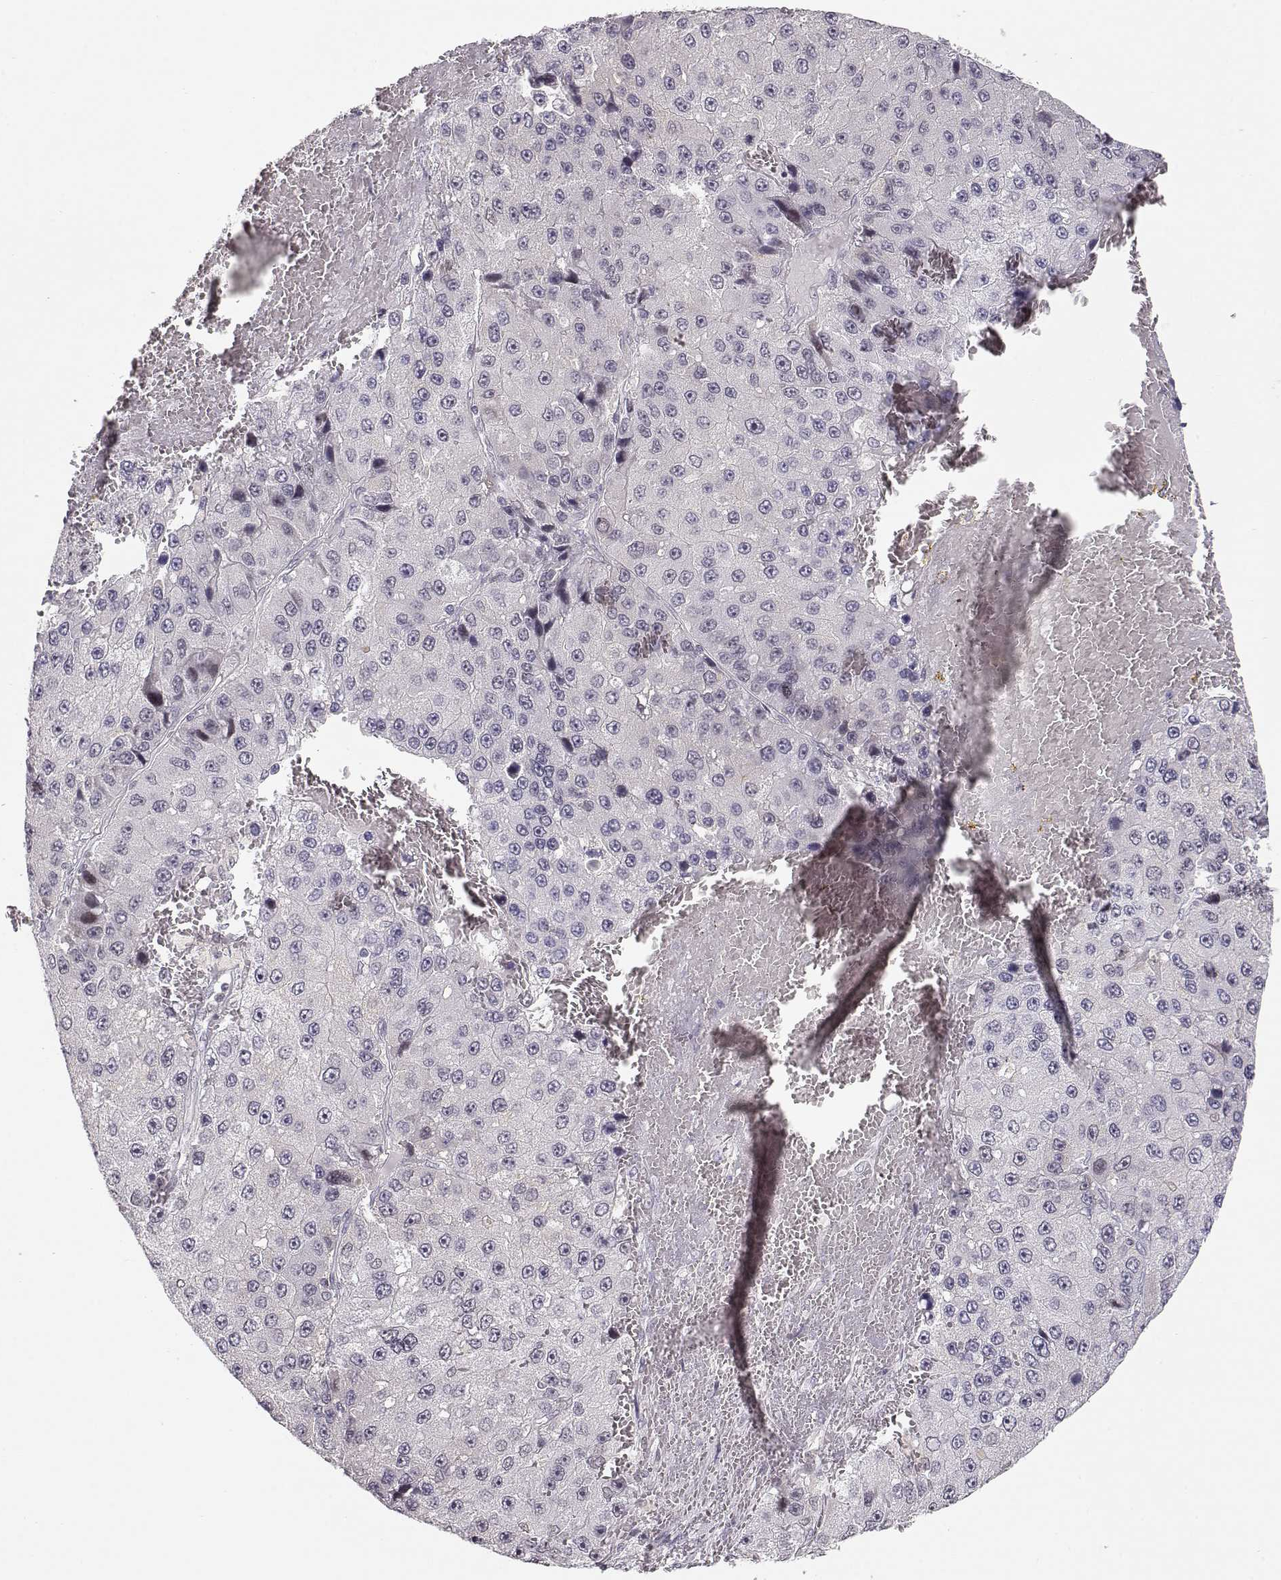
{"staining": {"intensity": "negative", "quantity": "none", "location": "none"}, "tissue": "liver cancer", "cell_type": "Tumor cells", "image_type": "cancer", "snomed": [{"axis": "morphology", "description": "Carcinoma, Hepatocellular, NOS"}, {"axis": "topography", "description": "Liver"}], "caption": "Protein analysis of hepatocellular carcinoma (liver) displays no significant staining in tumor cells.", "gene": "TEPP", "patient": {"sex": "female", "age": 73}}